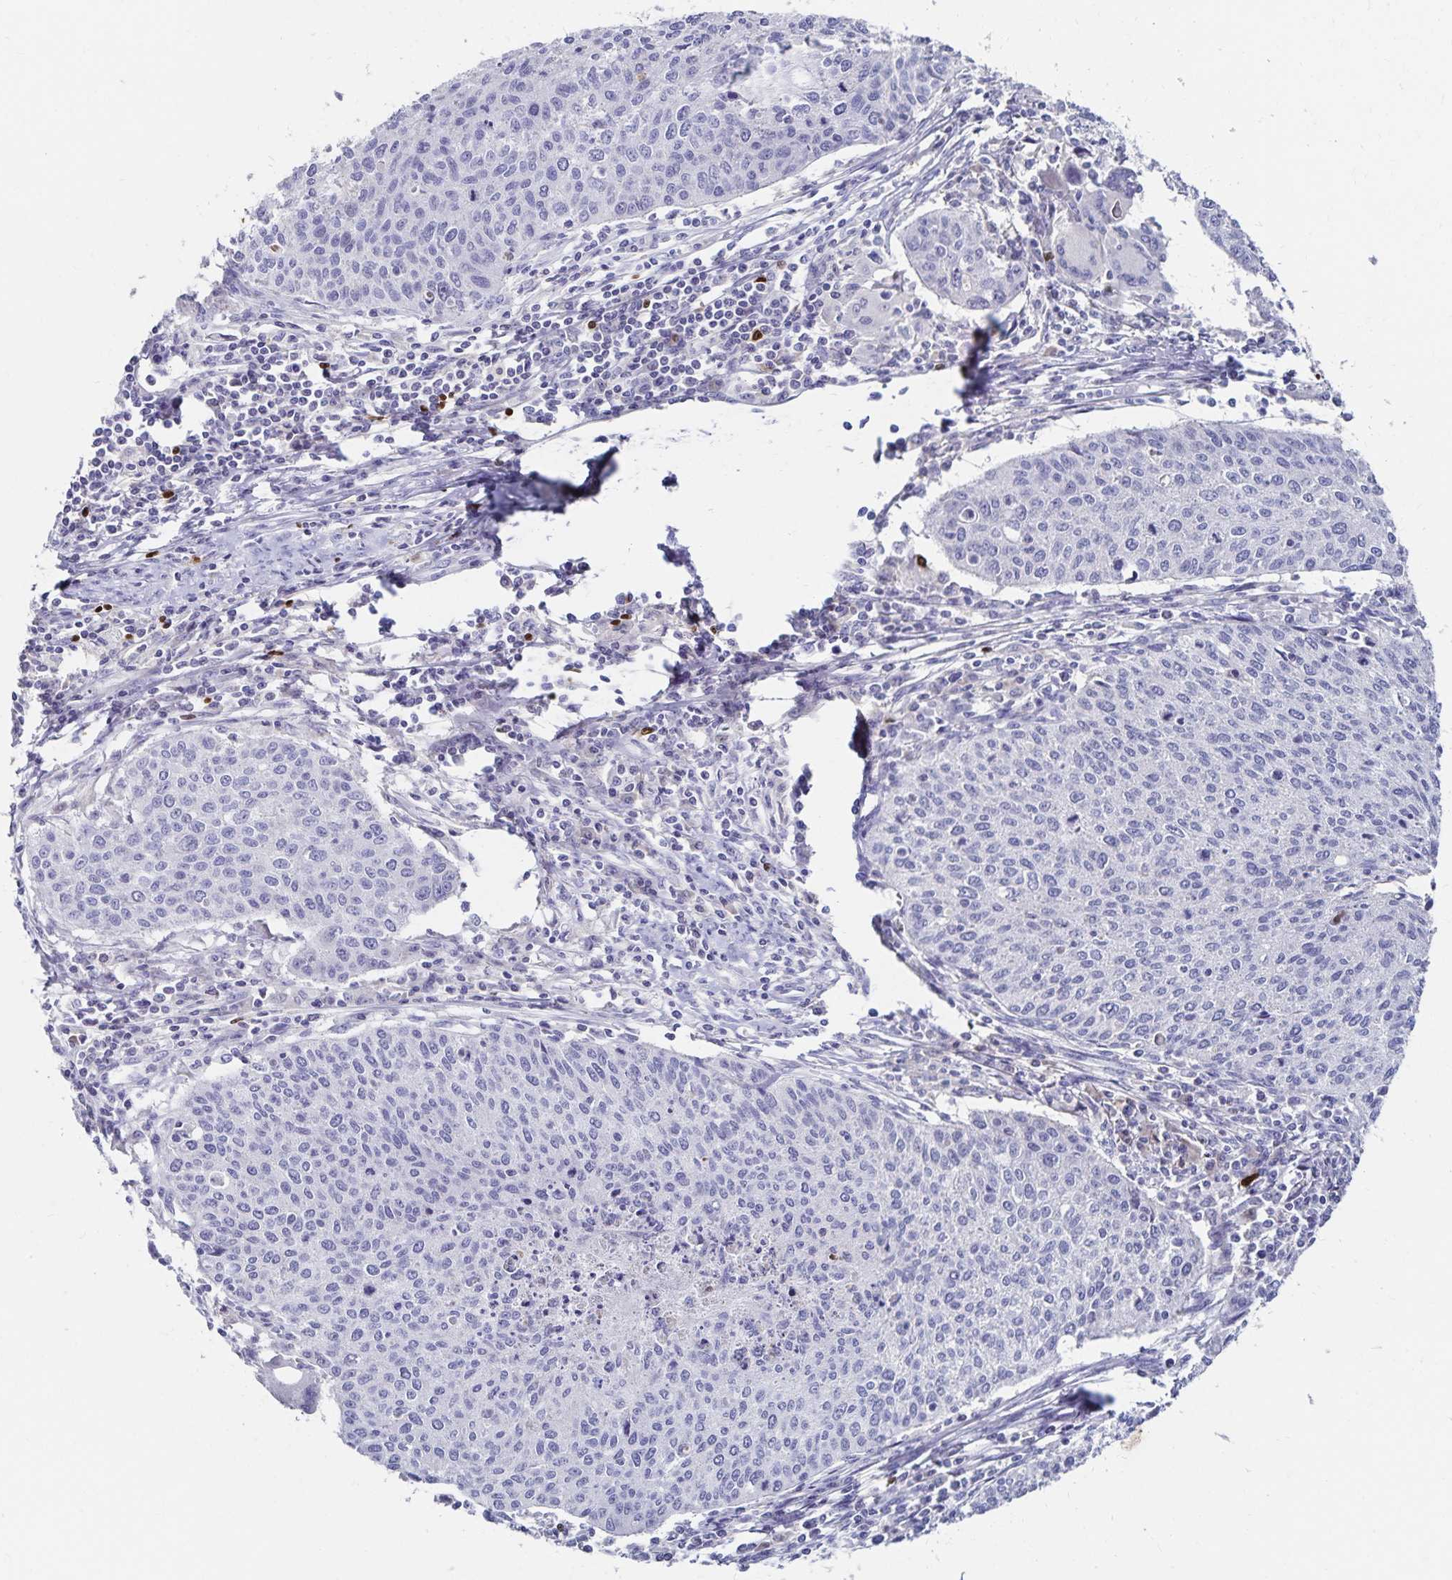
{"staining": {"intensity": "negative", "quantity": "none", "location": "none"}, "tissue": "cervical cancer", "cell_type": "Tumor cells", "image_type": "cancer", "snomed": [{"axis": "morphology", "description": "Squamous cell carcinoma, NOS"}, {"axis": "topography", "description": "Cervix"}], "caption": "Cervical cancer (squamous cell carcinoma) was stained to show a protein in brown. There is no significant staining in tumor cells.", "gene": "PAX5", "patient": {"sex": "female", "age": 38}}